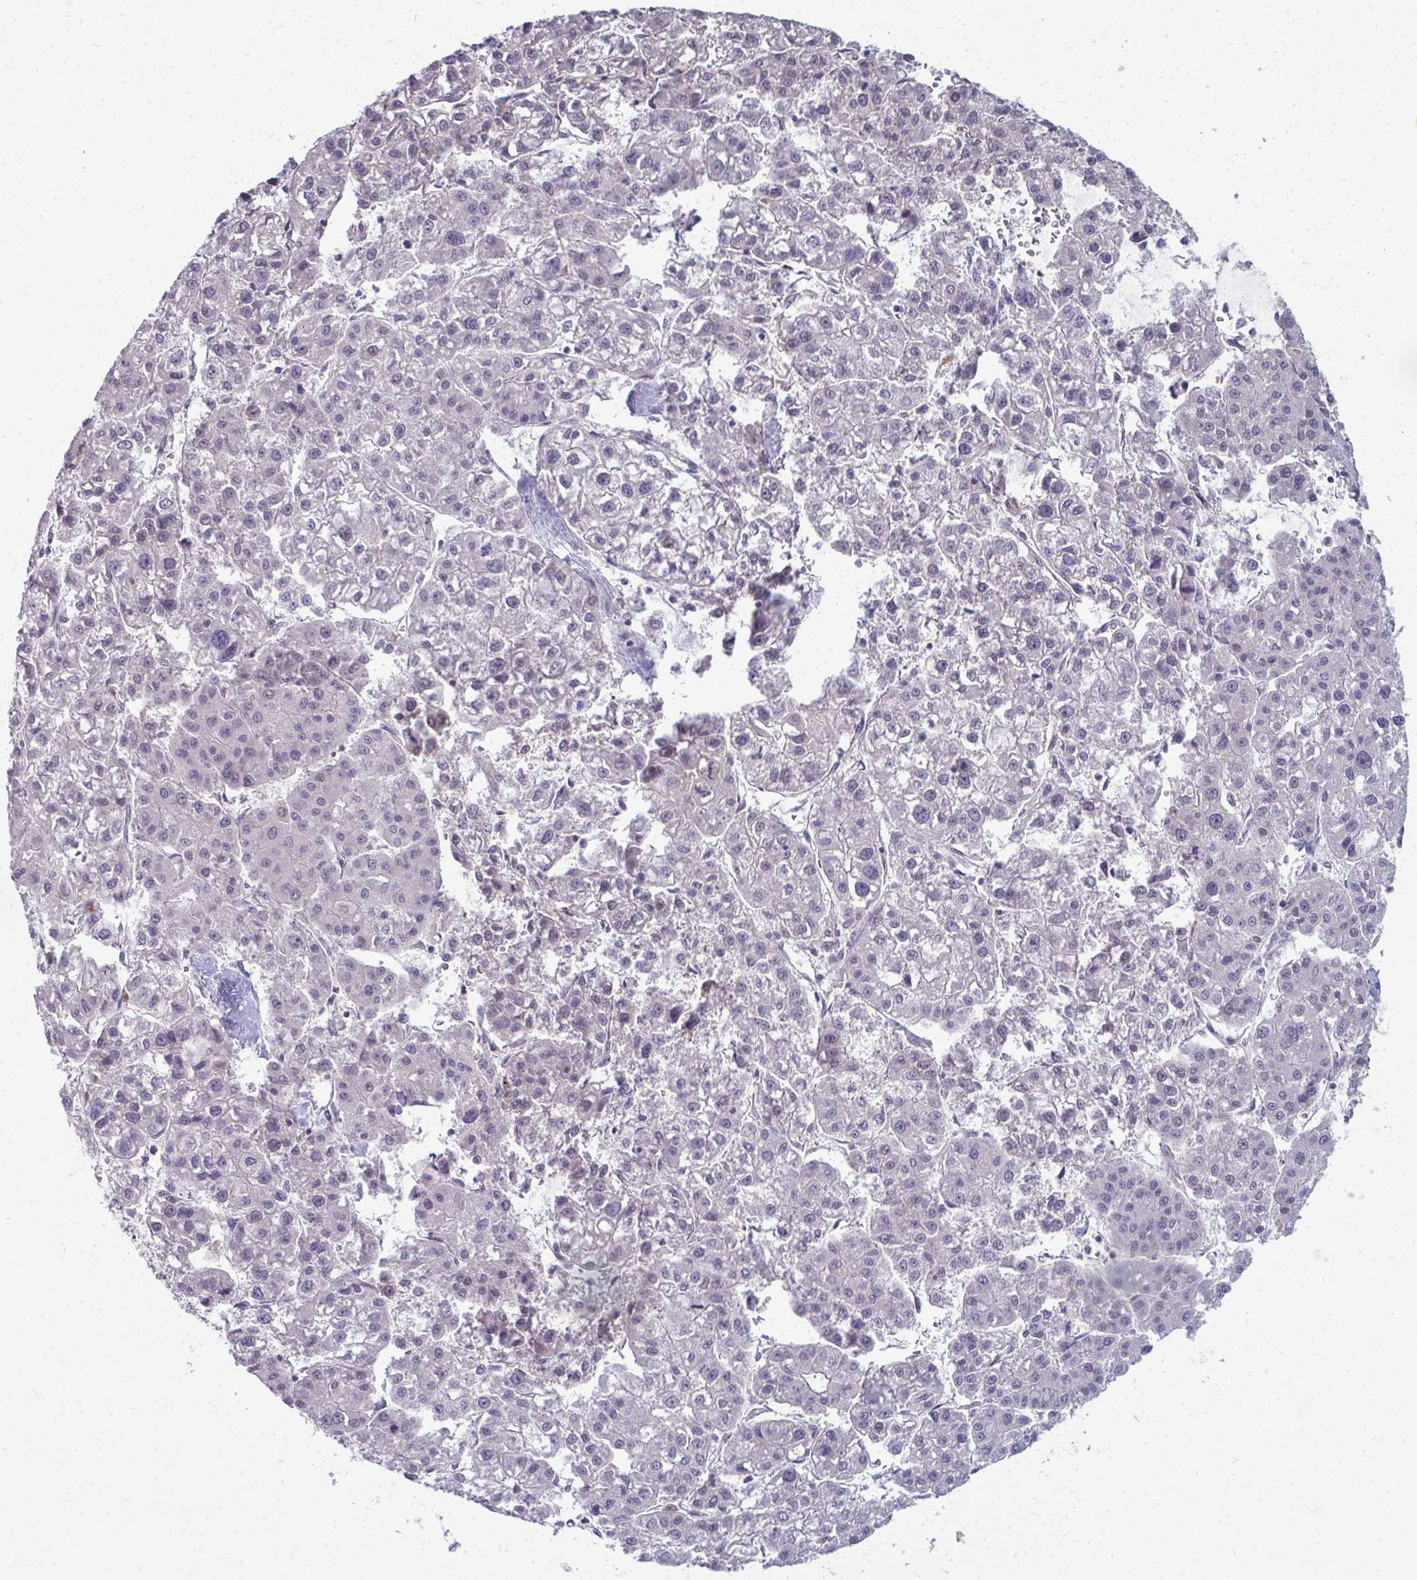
{"staining": {"intensity": "negative", "quantity": "none", "location": "none"}, "tissue": "liver cancer", "cell_type": "Tumor cells", "image_type": "cancer", "snomed": [{"axis": "morphology", "description": "Carcinoma, Hepatocellular, NOS"}, {"axis": "topography", "description": "Liver"}], "caption": "Human liver cancer stained for a protein using immunohistochemistry (IHC) exhibits no expression in tumor cells.", "gene": "NUDT16", "patient": {"sex": "male", "age": 73}}